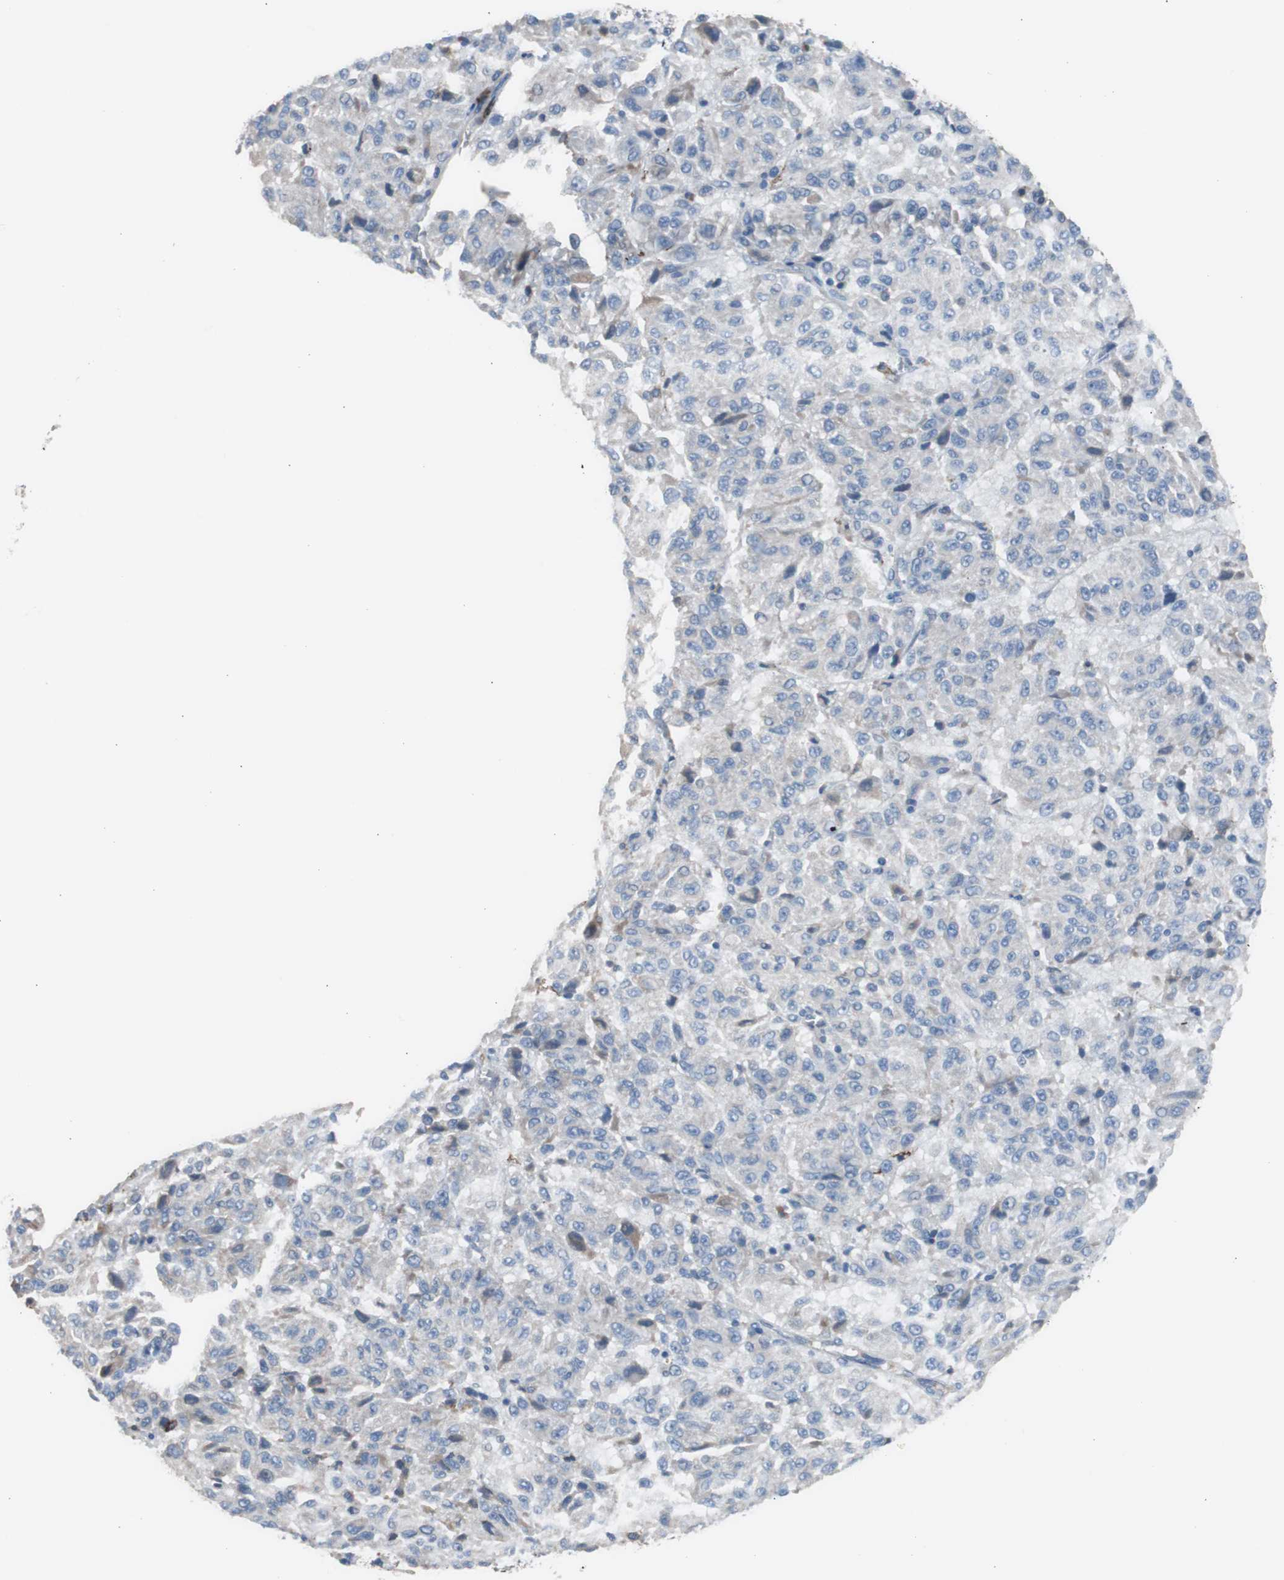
{"staining": {"intensity": "negative", "quantity": "none", "location": "none"}, "tissue": "melanoma", "cell_type": "Tumor cells", "image_type": "cancer", "snomed": [{"axis": "morphology", "description": "Malignant melanoma, Metastatic site"}, {"axis": "topography", "description": "Lung"}], "caption": "Immunohistochemical staining of malignant melanoma (metastatic site) exhibits no significant expression in tumor cells. Nuclei are stained in blue.", "gene": "FCGR2B", "patient": {"sex": "male", "age": 64}}